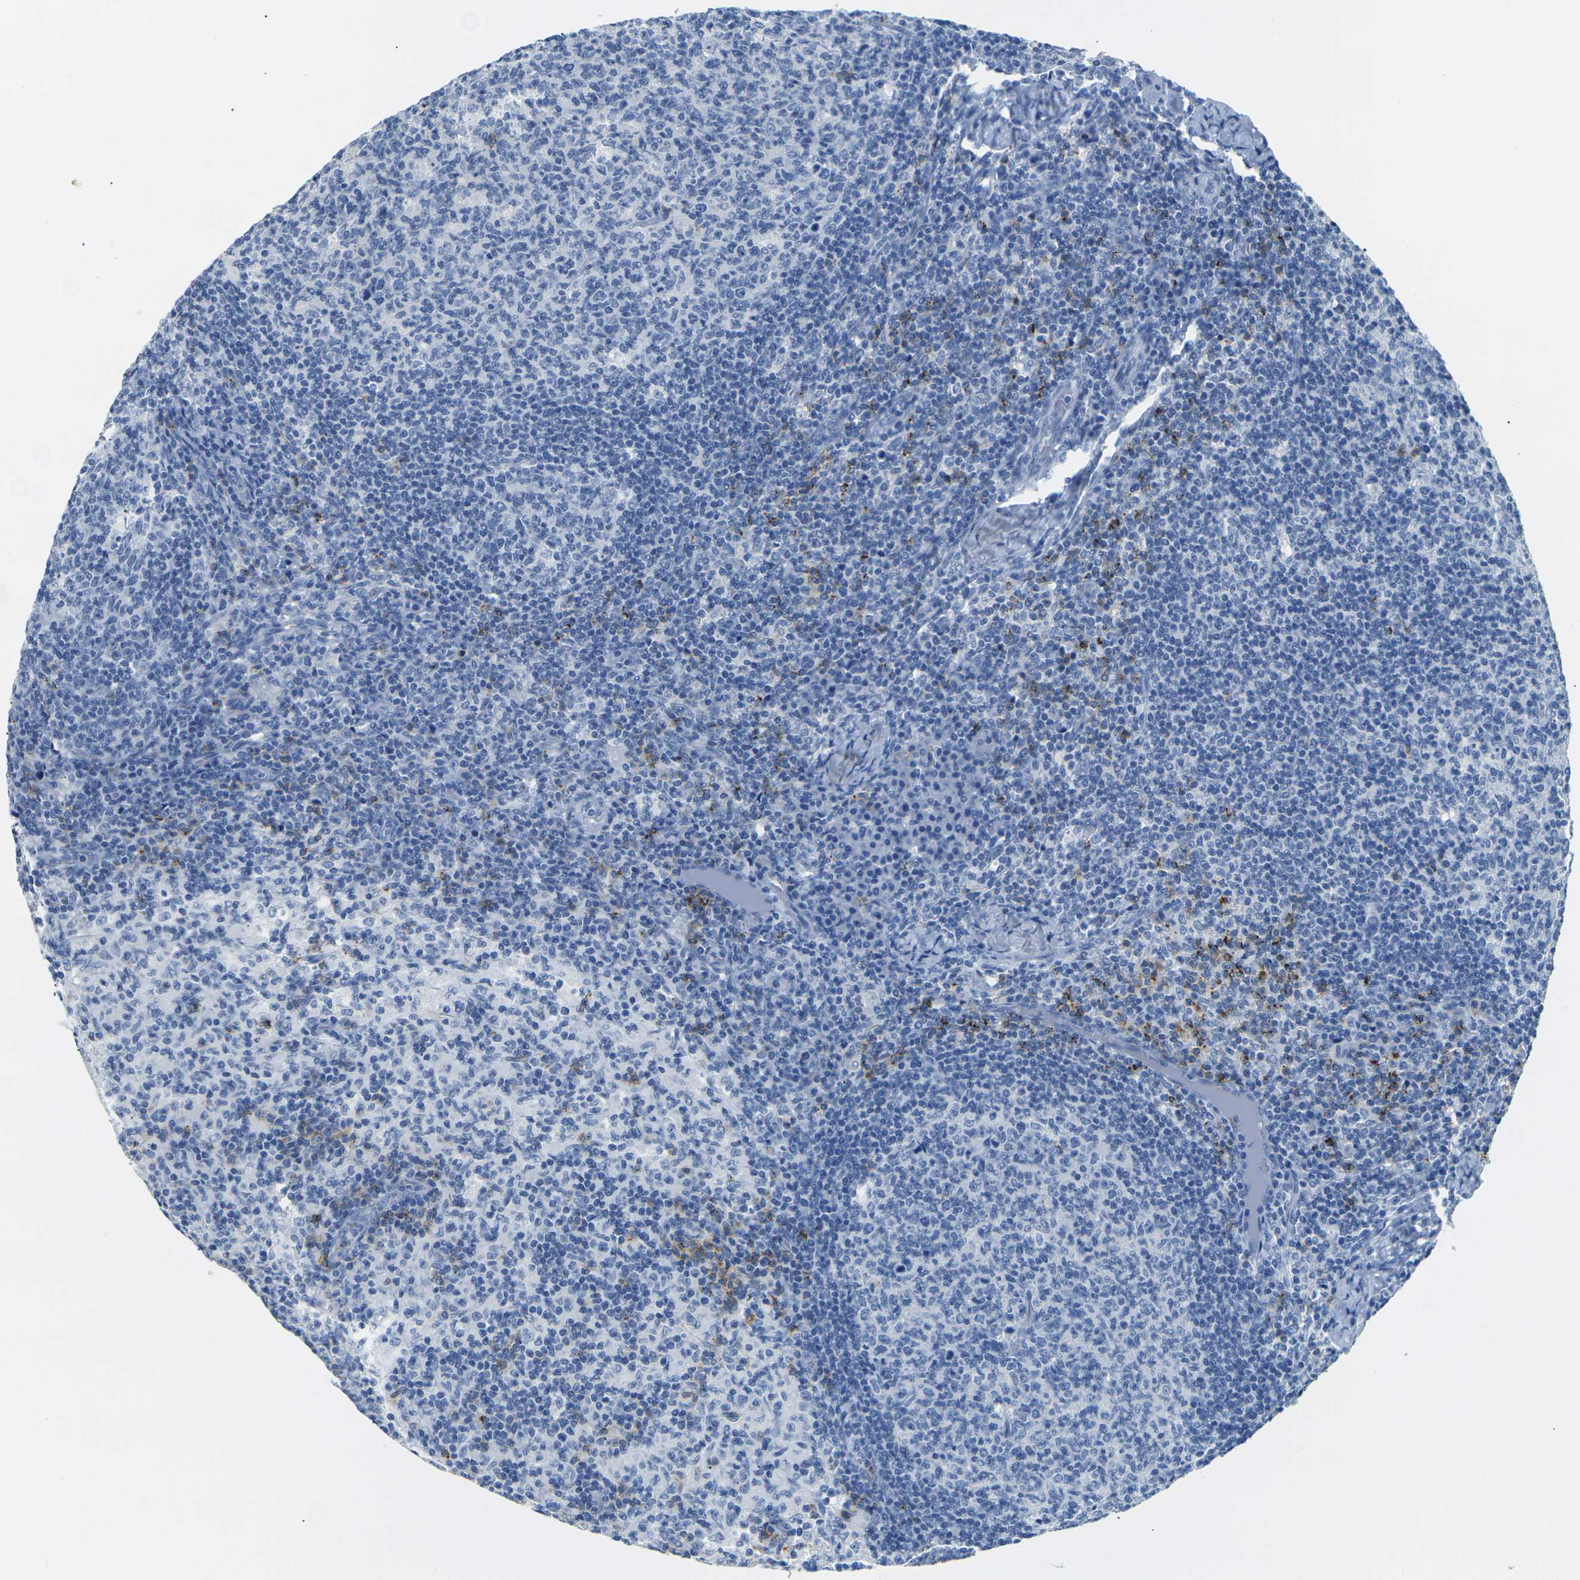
{"staining": {"intensity": "negative", "quantity": "none", "location": "none"}, "tissue": "lymph node", "cell_type": "Germinal center cells", "image_type": "normal", "snomed": [{"axis": "morphology", "description": "Normal tissue, NOS"}, {"axis": "morphology", "description": "Inflammation, NOS"}, {"axis": "topography", "description": "Lymph node"}], "caption": "Photomicrograph shows no protein staining in germinal center cells of unremarkable lymph node. (DAB (3,3'-diaminobenzidine) immunohistochemistry (IHC) with hematoxylin counter stain).", "gene": "CLDN7", "patient": {"sex": "male", "age": 55}}